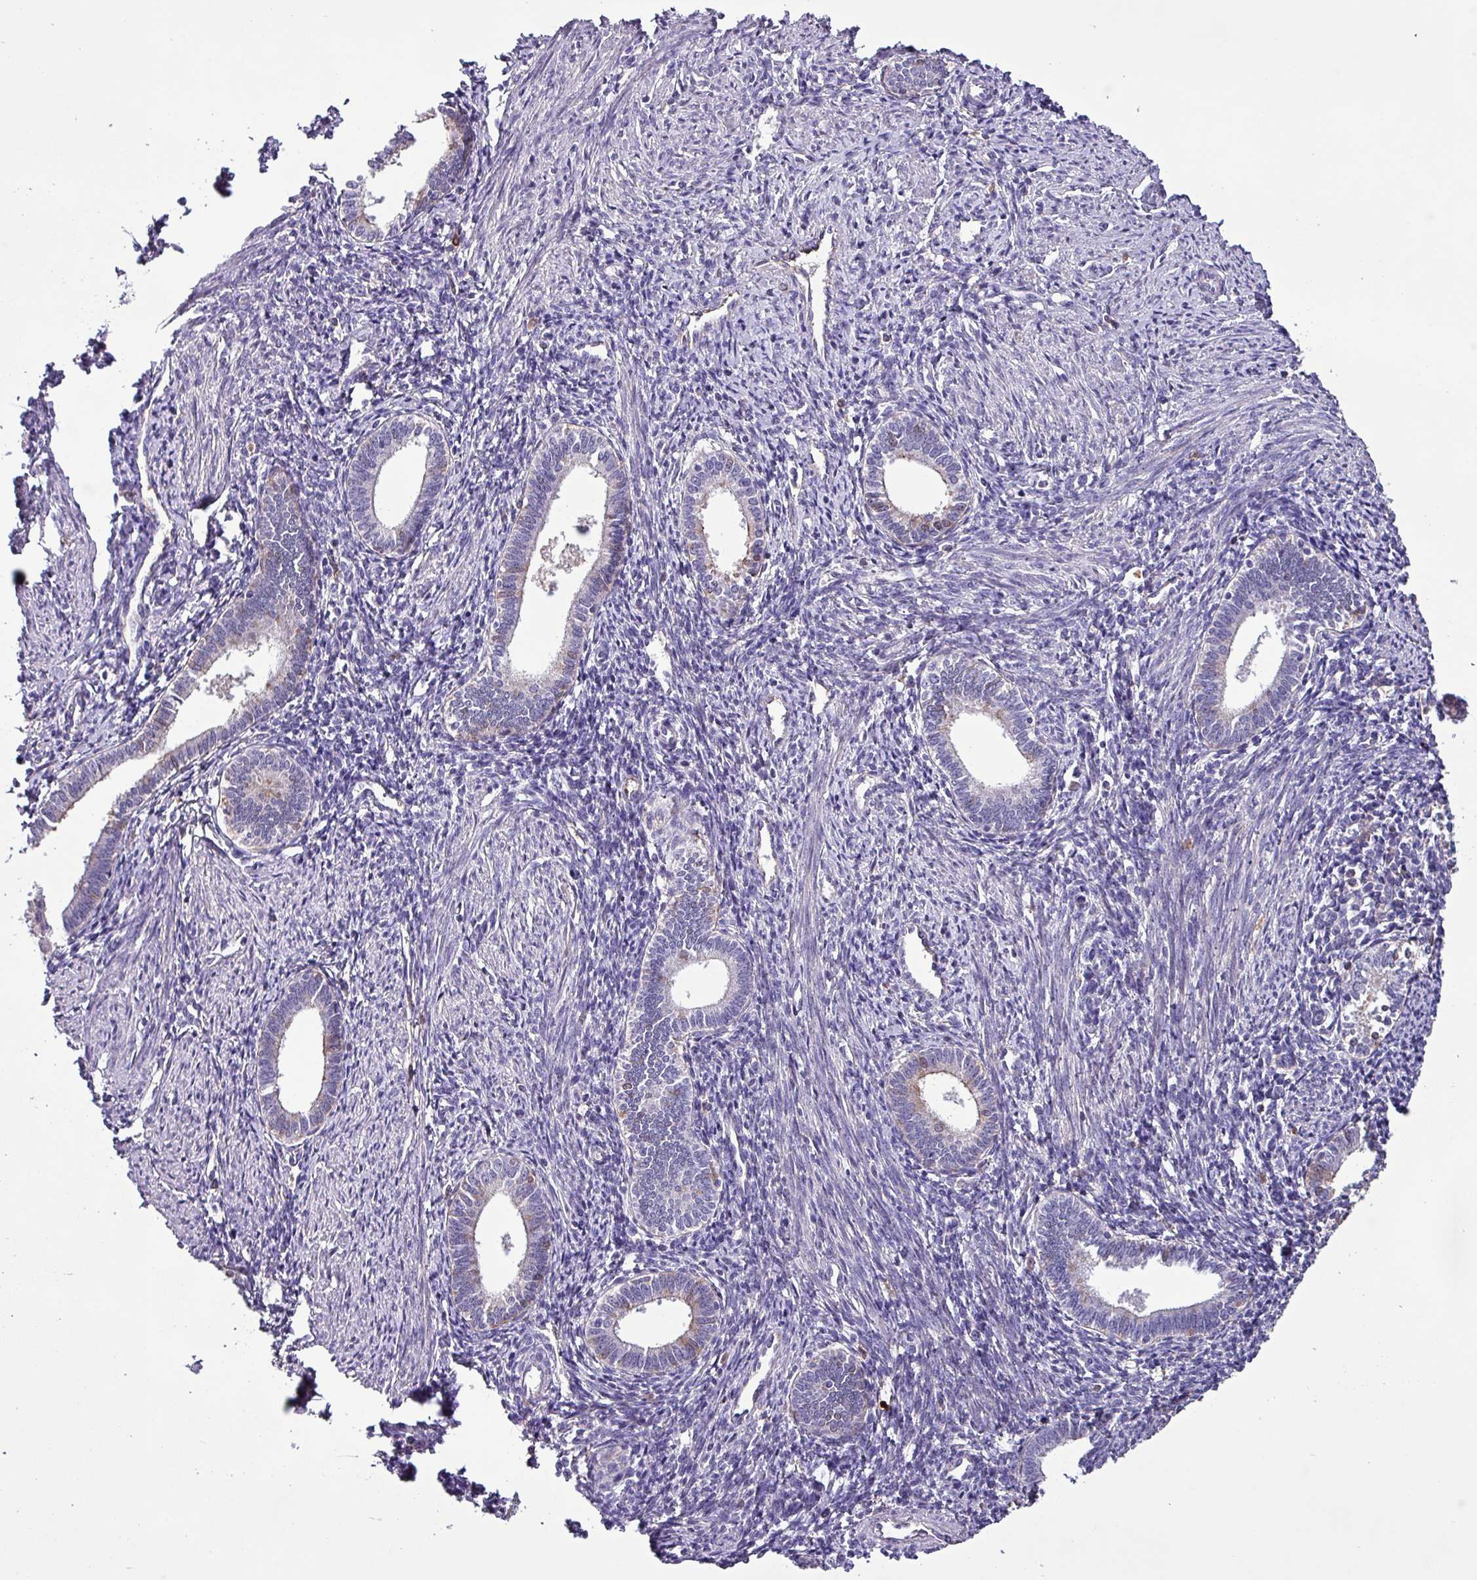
{"staining": {"intensity": "weak", "quantity": "<25%", "location": "cytoplasmic/membranous"}, "tissue": "endometrium", "cell_type": "Cells in endometrial stroma", "image_type": "normal", "snomed": [{"axis": "morphology", "description": "Normal tissue, NOS"}, {"axis": "topography", "description": "Endometrium"}], "caption": "Micrograph shows no protein staining in cells in endometrial stroma of benign endometrium.", "gene": "HPR", "patient": {"sex": "female", "age": 41}}